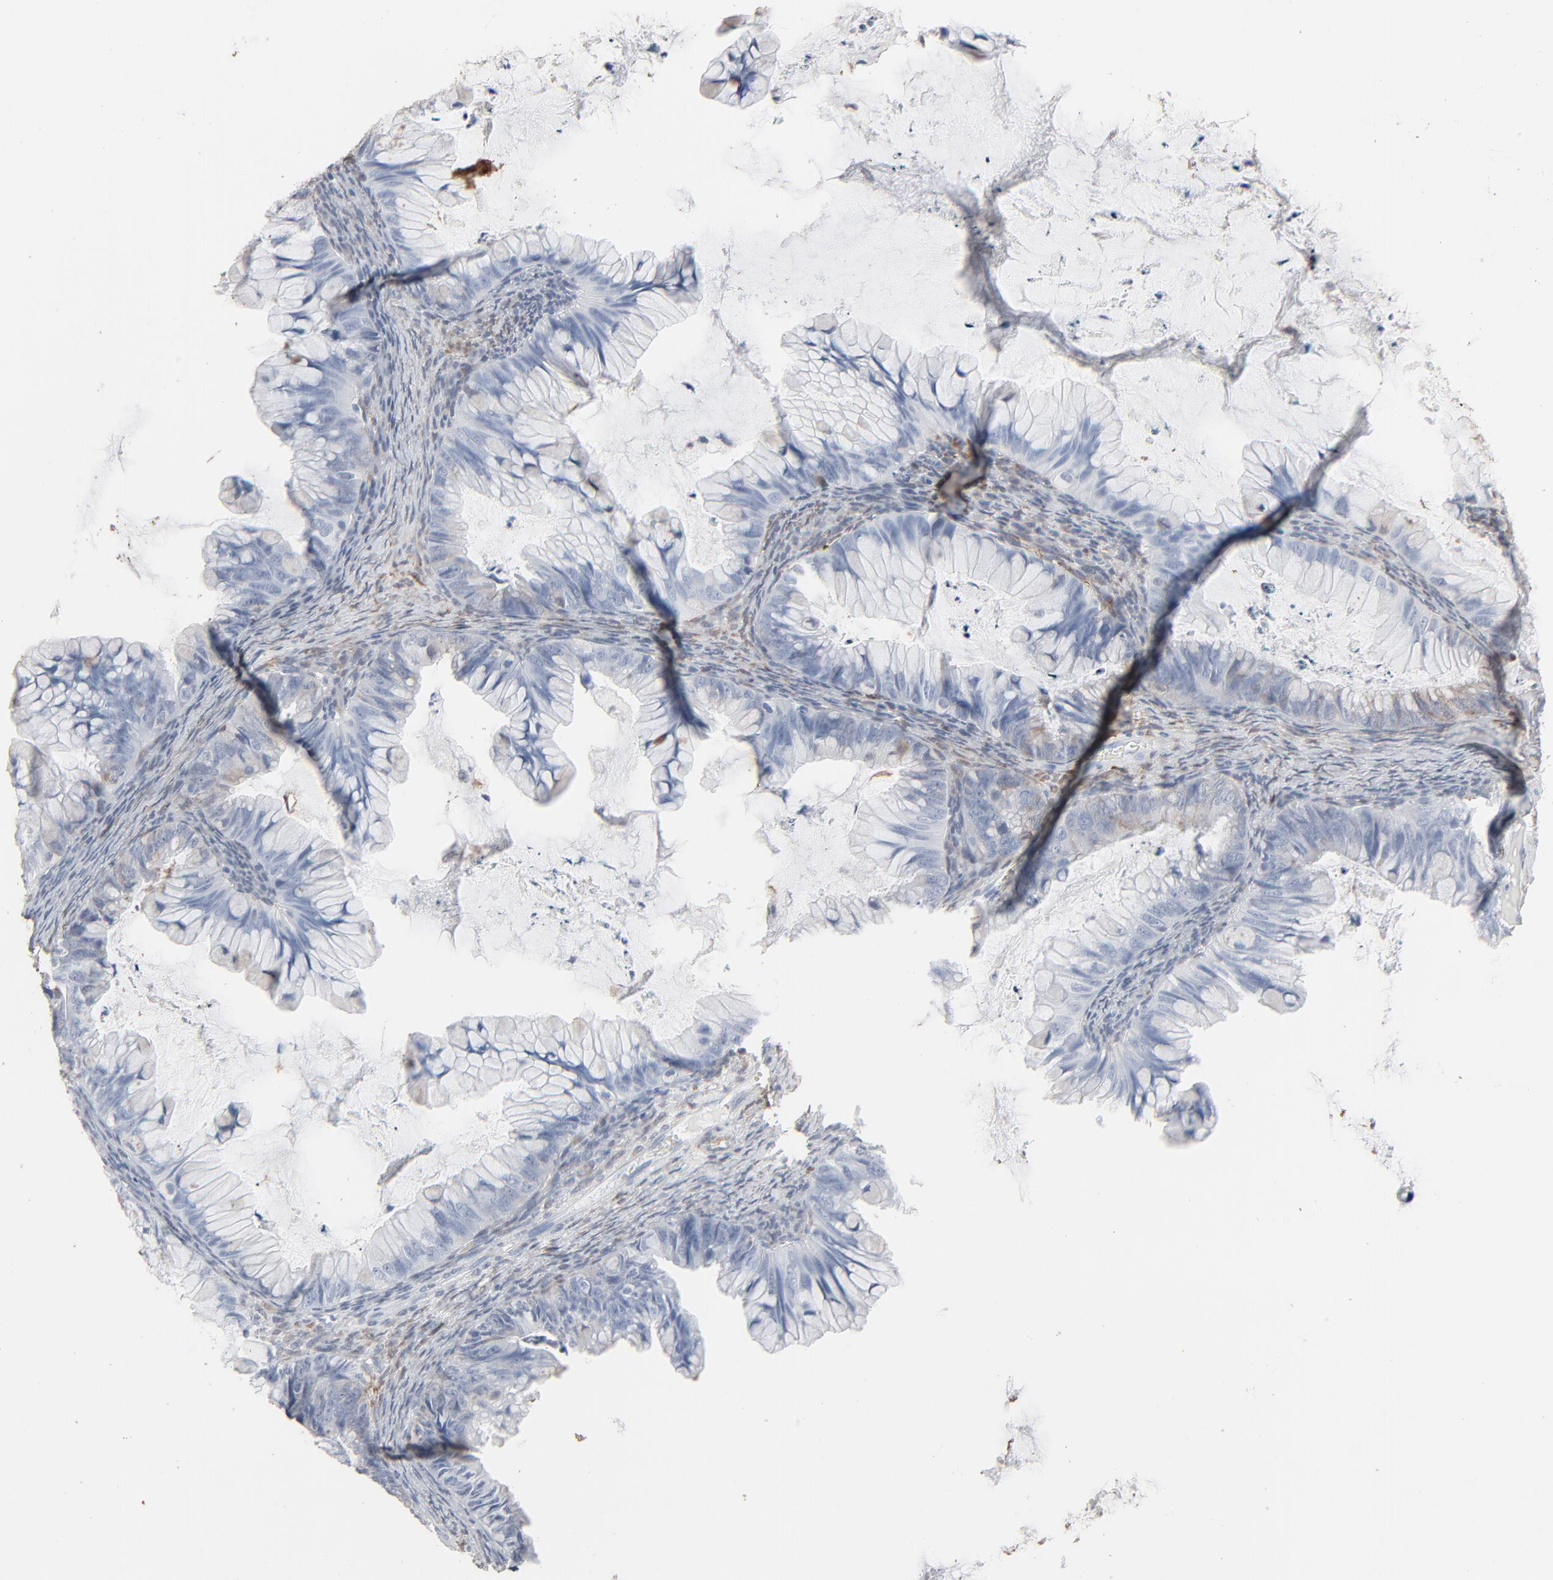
{"staining": {"intensity": "weak", "quantity": "<25%", "location": "cytoplasmic/membranous"}, "tissue": "ovarian cancer", "cell_type": "Tumor cells", "image_type": "cancer", "snomed": [{"axis": "morphology", "description": "Cystadenocarcinoma, mucinous, NOS"}, {"axis": "topography", "description": "Ovary"}], "caption": "This is an immunohistochemistry micrograph of ovarian cancer (mucinous cystadenocarcinoma). There is no staining in tumor cells.", "gene": "PHGDH", "patient": {"sex": "female", "age": 36}}